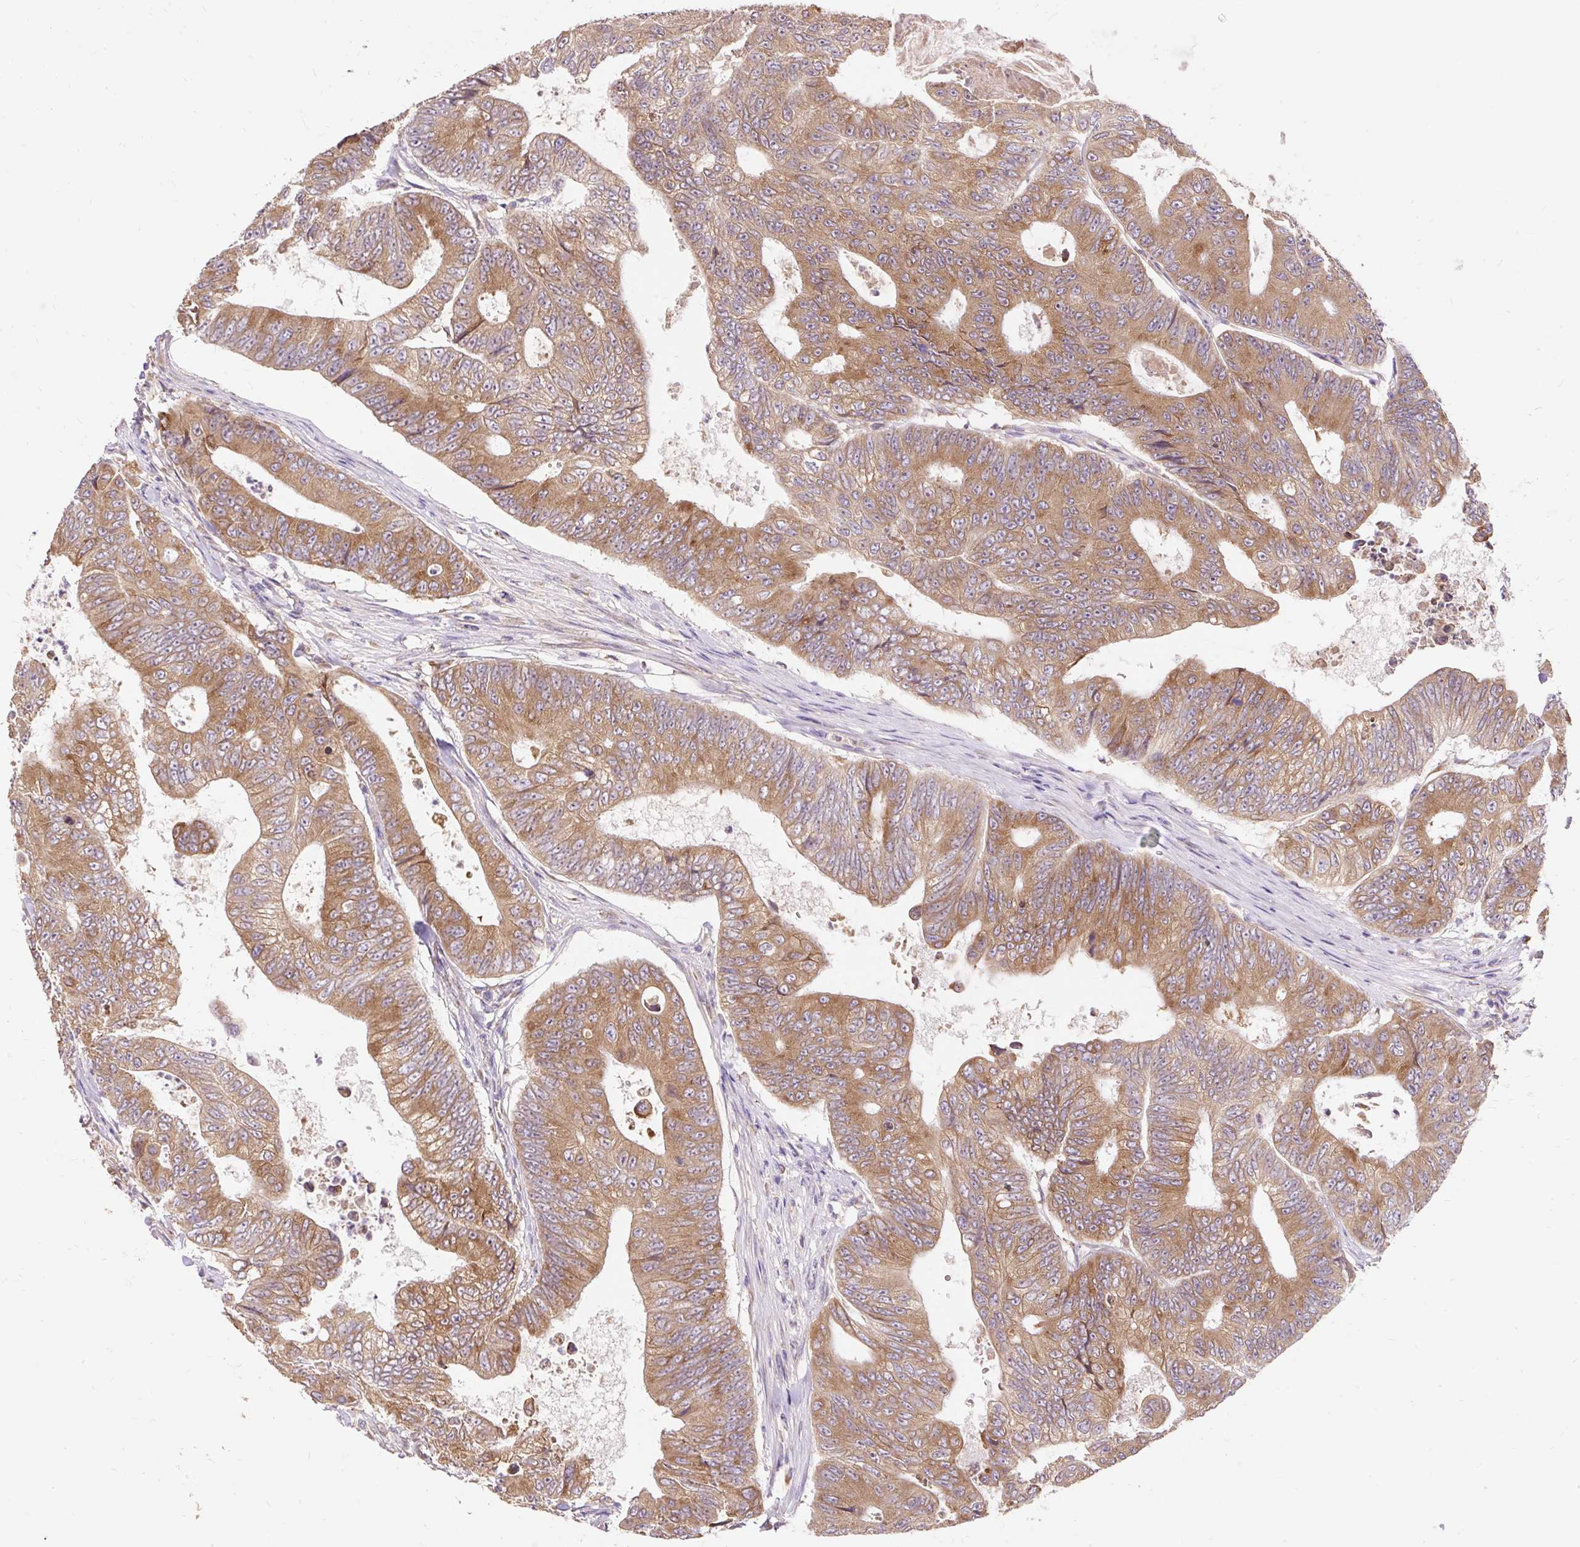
{"staining": {"intensity": "moderate", "quantity": ">75%", "location": "cytoplasmic/membranous"}, "tissue": "colorectal cancer", "cell_type": "Tumor cells", "image_type": "cancer", "snomed": [{"axis": "morphology", "description": "Adenocarcinoma, NOS"}, {"axis": "topography", "description": "Colon"}], "caption": "Immunohistochemical staining of colorectal cancer displays medium levels of moderate cytoplasmic/membranous protein staining in approximately >75% of tumor cells.", "gene": "SEC63", "patient": {"sex": "female", "age": 48}}